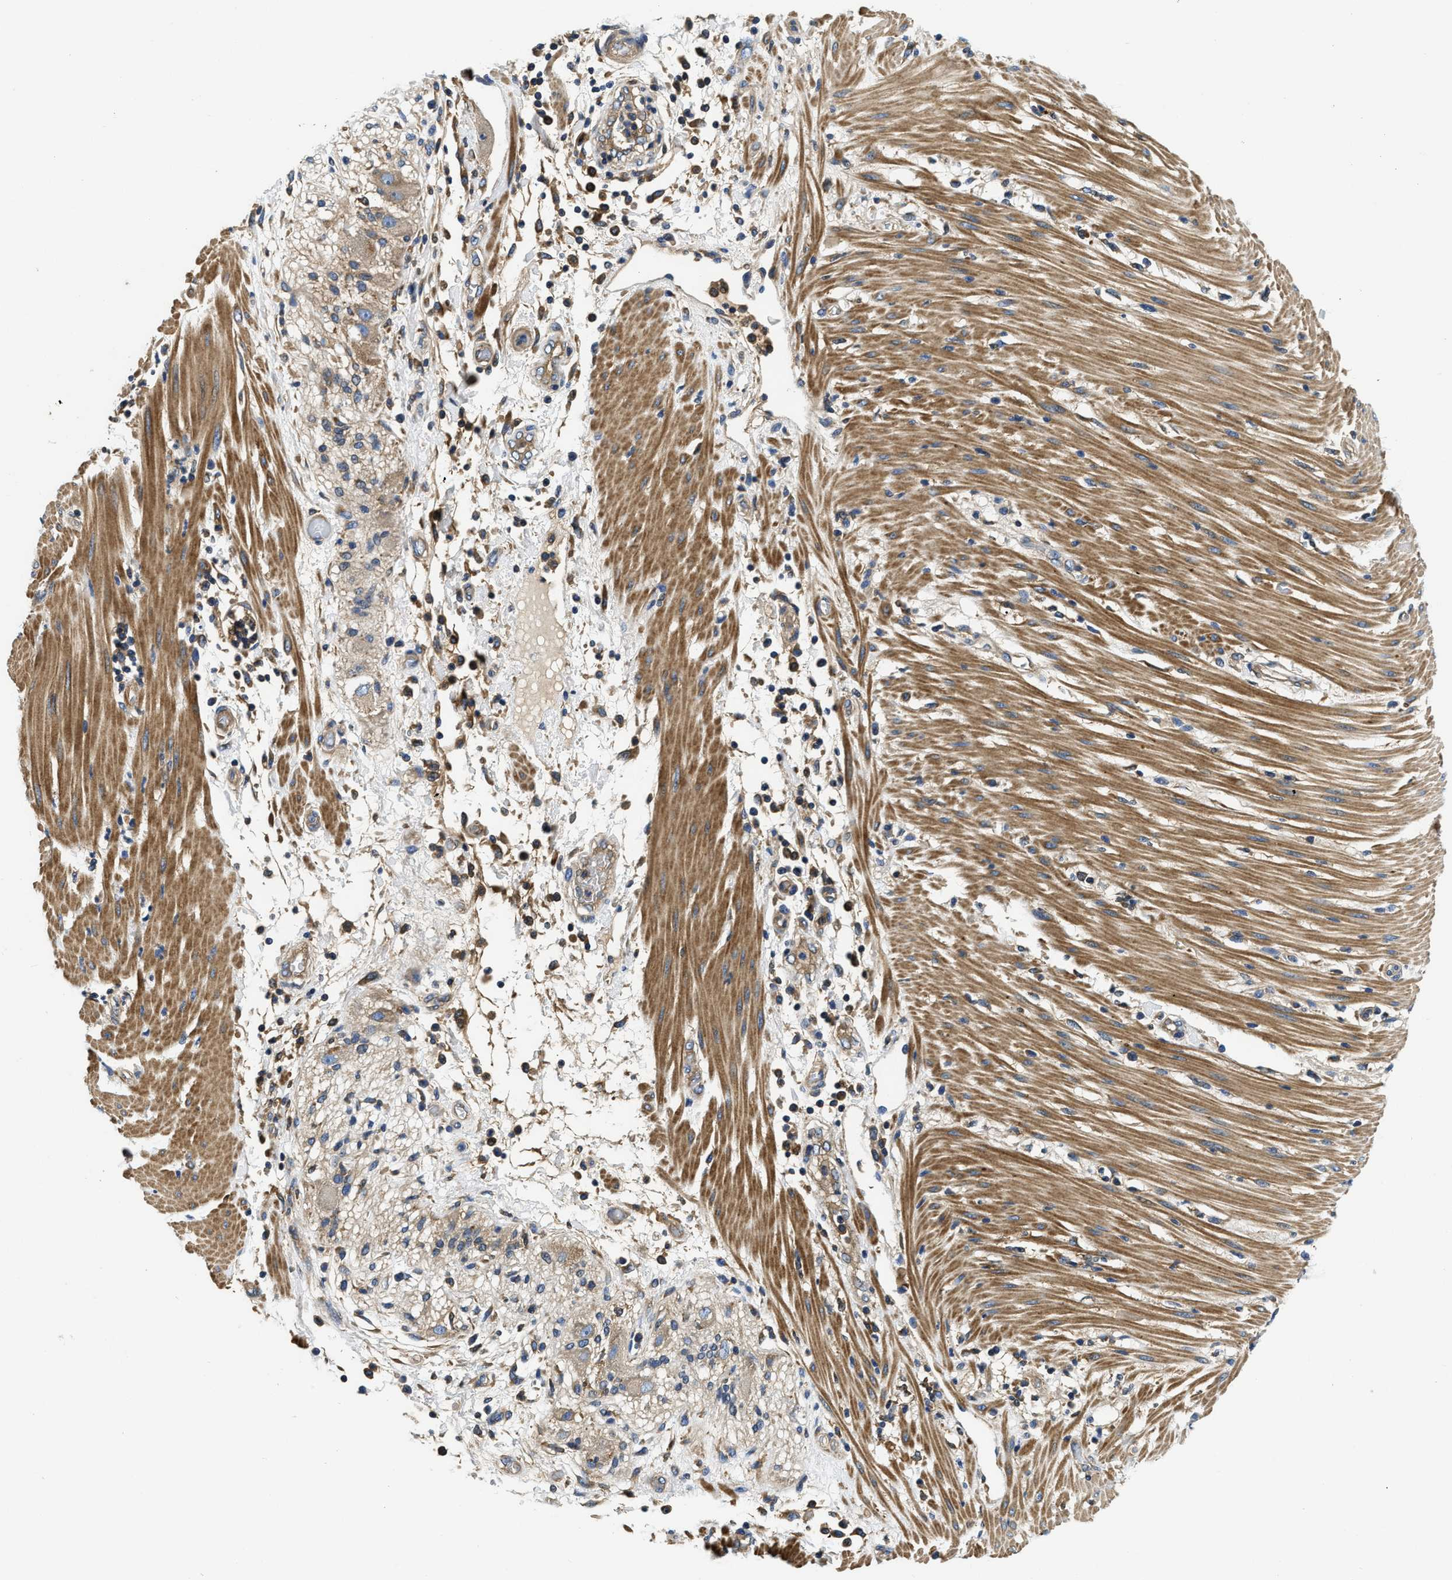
{"staining": {"intensity": "moderate", "quantity": ">75%", "location": "cytoplasmic/membranous"}, "tissue": "pancreatic cancer", "cell_type": "Tumor cells", "image_type": "cancer", "snomed": [{"axis": "morphology", "description": "Adenocarcinoma, NOS"}, {"axis": "topography", "description": "Pancreas"}], "caption": "Approximately >75% of tumor cells in human pancreatic cancer display moderate cytoplasmic/membranous protein positivity as visualized by brown immunohistochemical staining.", "gene": "STAT2", "patient": {"sex": "female", "age": 71}}